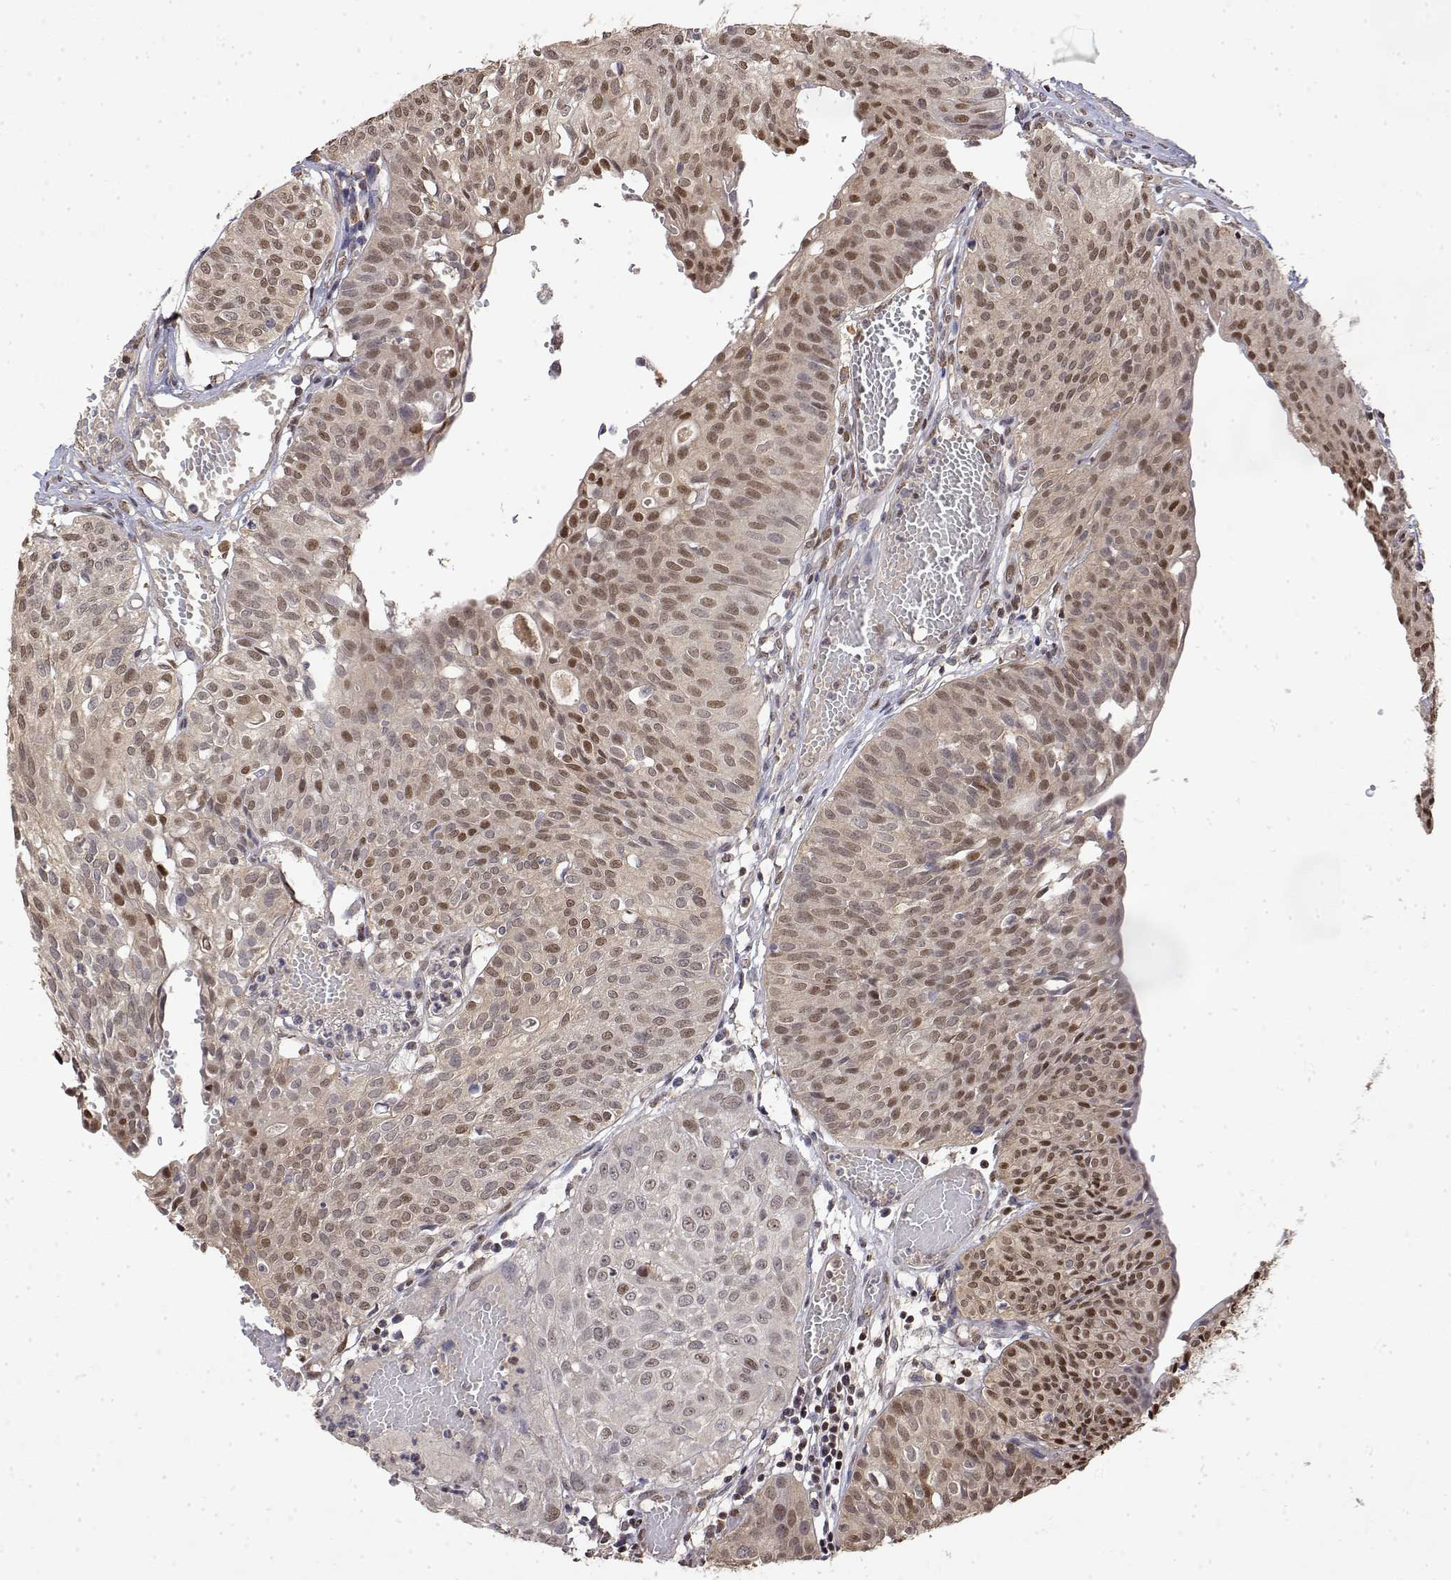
{"staining": {"intensity": "moderate", "quantity": ">75%", "location": "nuclear"}, "tissue": "urothelial cancer", "cell_type": "Tumor cells", "image_type": "cancer", "snomed": [{"axis": "morphology", "description": "Urothelial carcinoma, High grade"}, {"axis": "topography", "description": "Urinary bladder"}], "caption": "A high-resolution micrograph shows IHC staining of urothelial cancer, which demonstrates moderate nuclear positivity in approximately >75% of tumor cells.", "gene": "TPI1", "patient": {"sex": "male", "age": 57}}